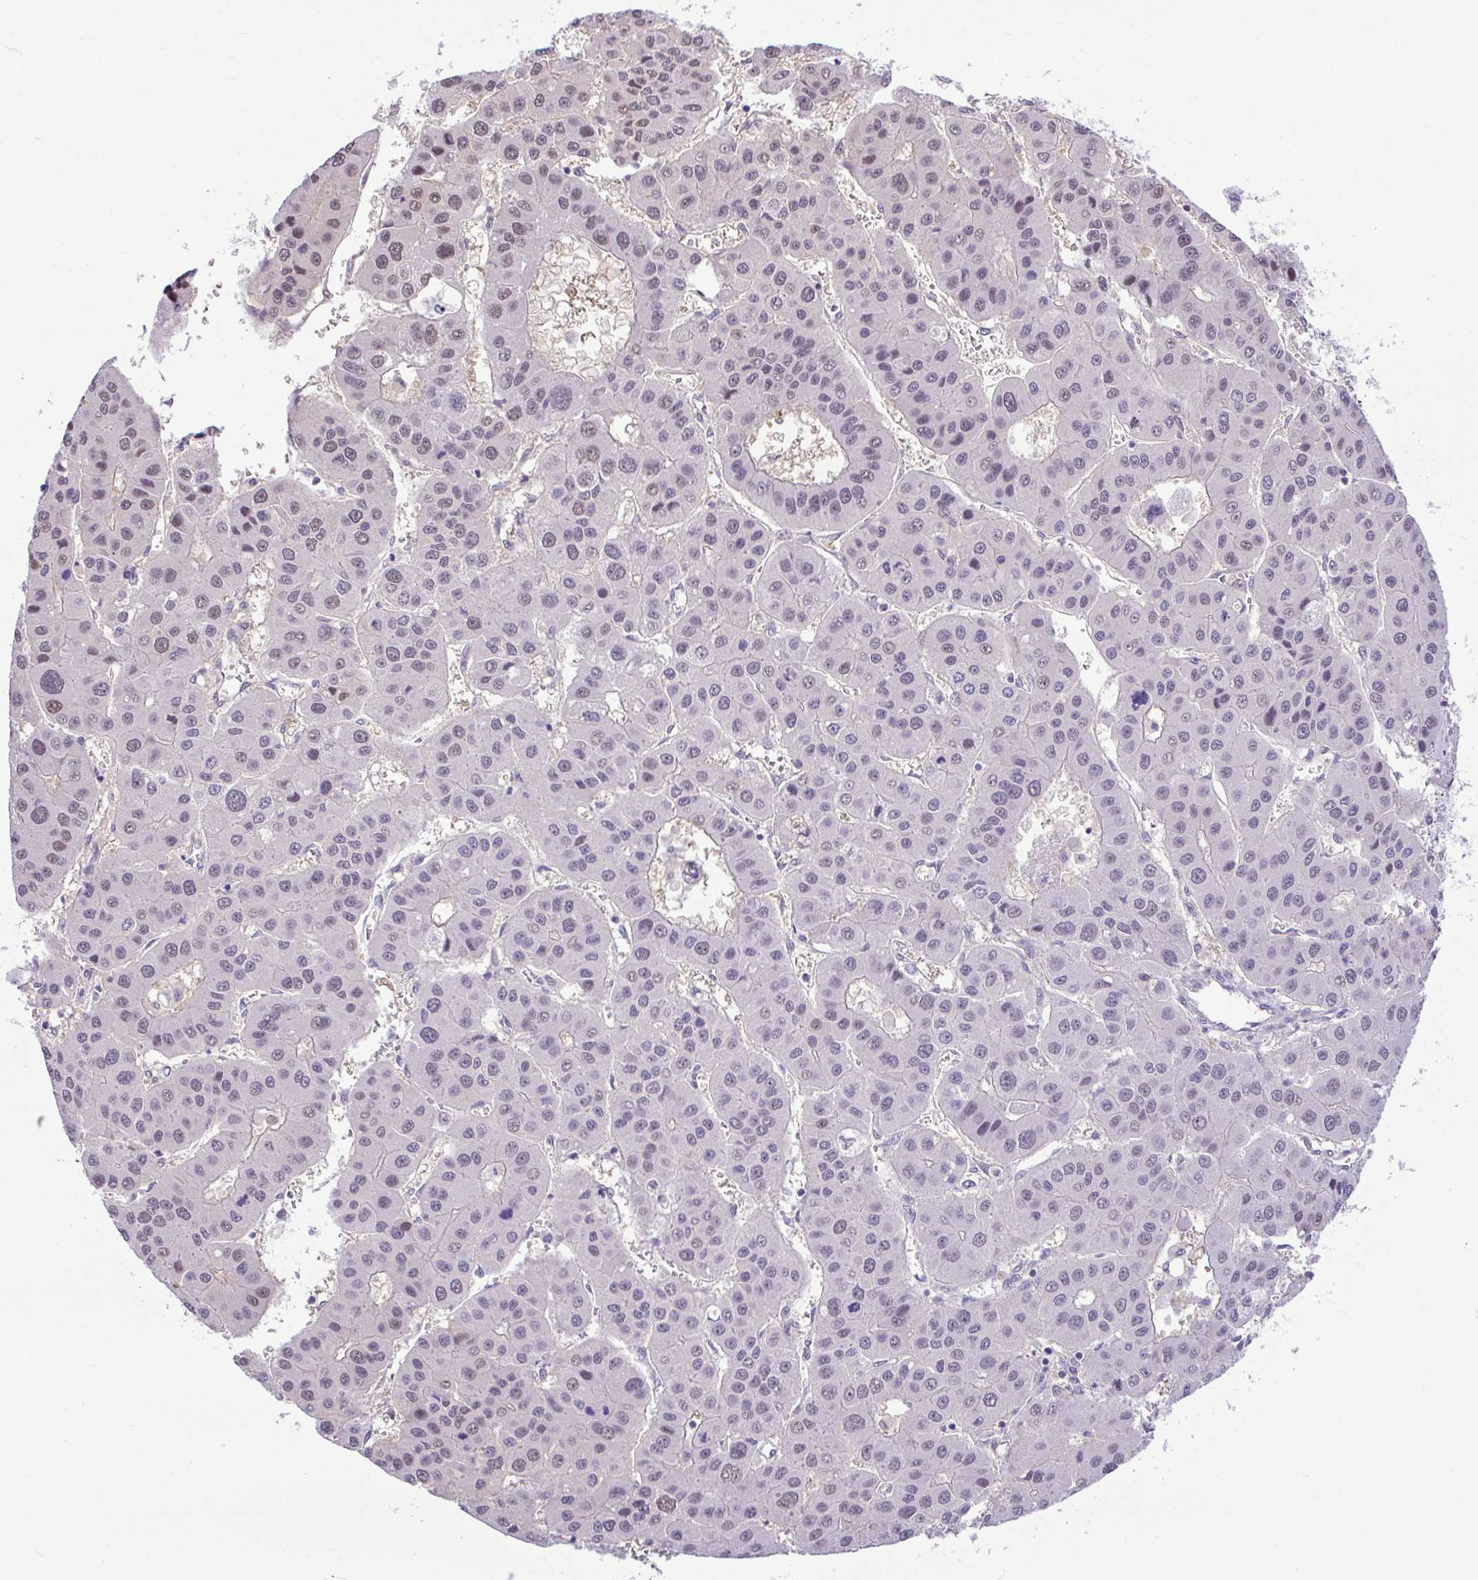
{"staining": {"intensity": "weak", "quantity": "25%-75%", "location": "nuclear"}, "tissue": "liver cancer", "cell_type": "Tumor cells", "image_type": "cancer", "snomed": [{"axis": "morphology", "description": "Carcinoma, Hepatocellular, NOS"}, {"axis": "topography", "description": "Liver"}], "caption": "The micrograph exhibits staining of liver hepatocellular carcinoma, revealing weak nuclear protein expression (brown color) within tumor cells.", "gene": "ZNF485", "patient": {"sex": "male", "age": 73}}